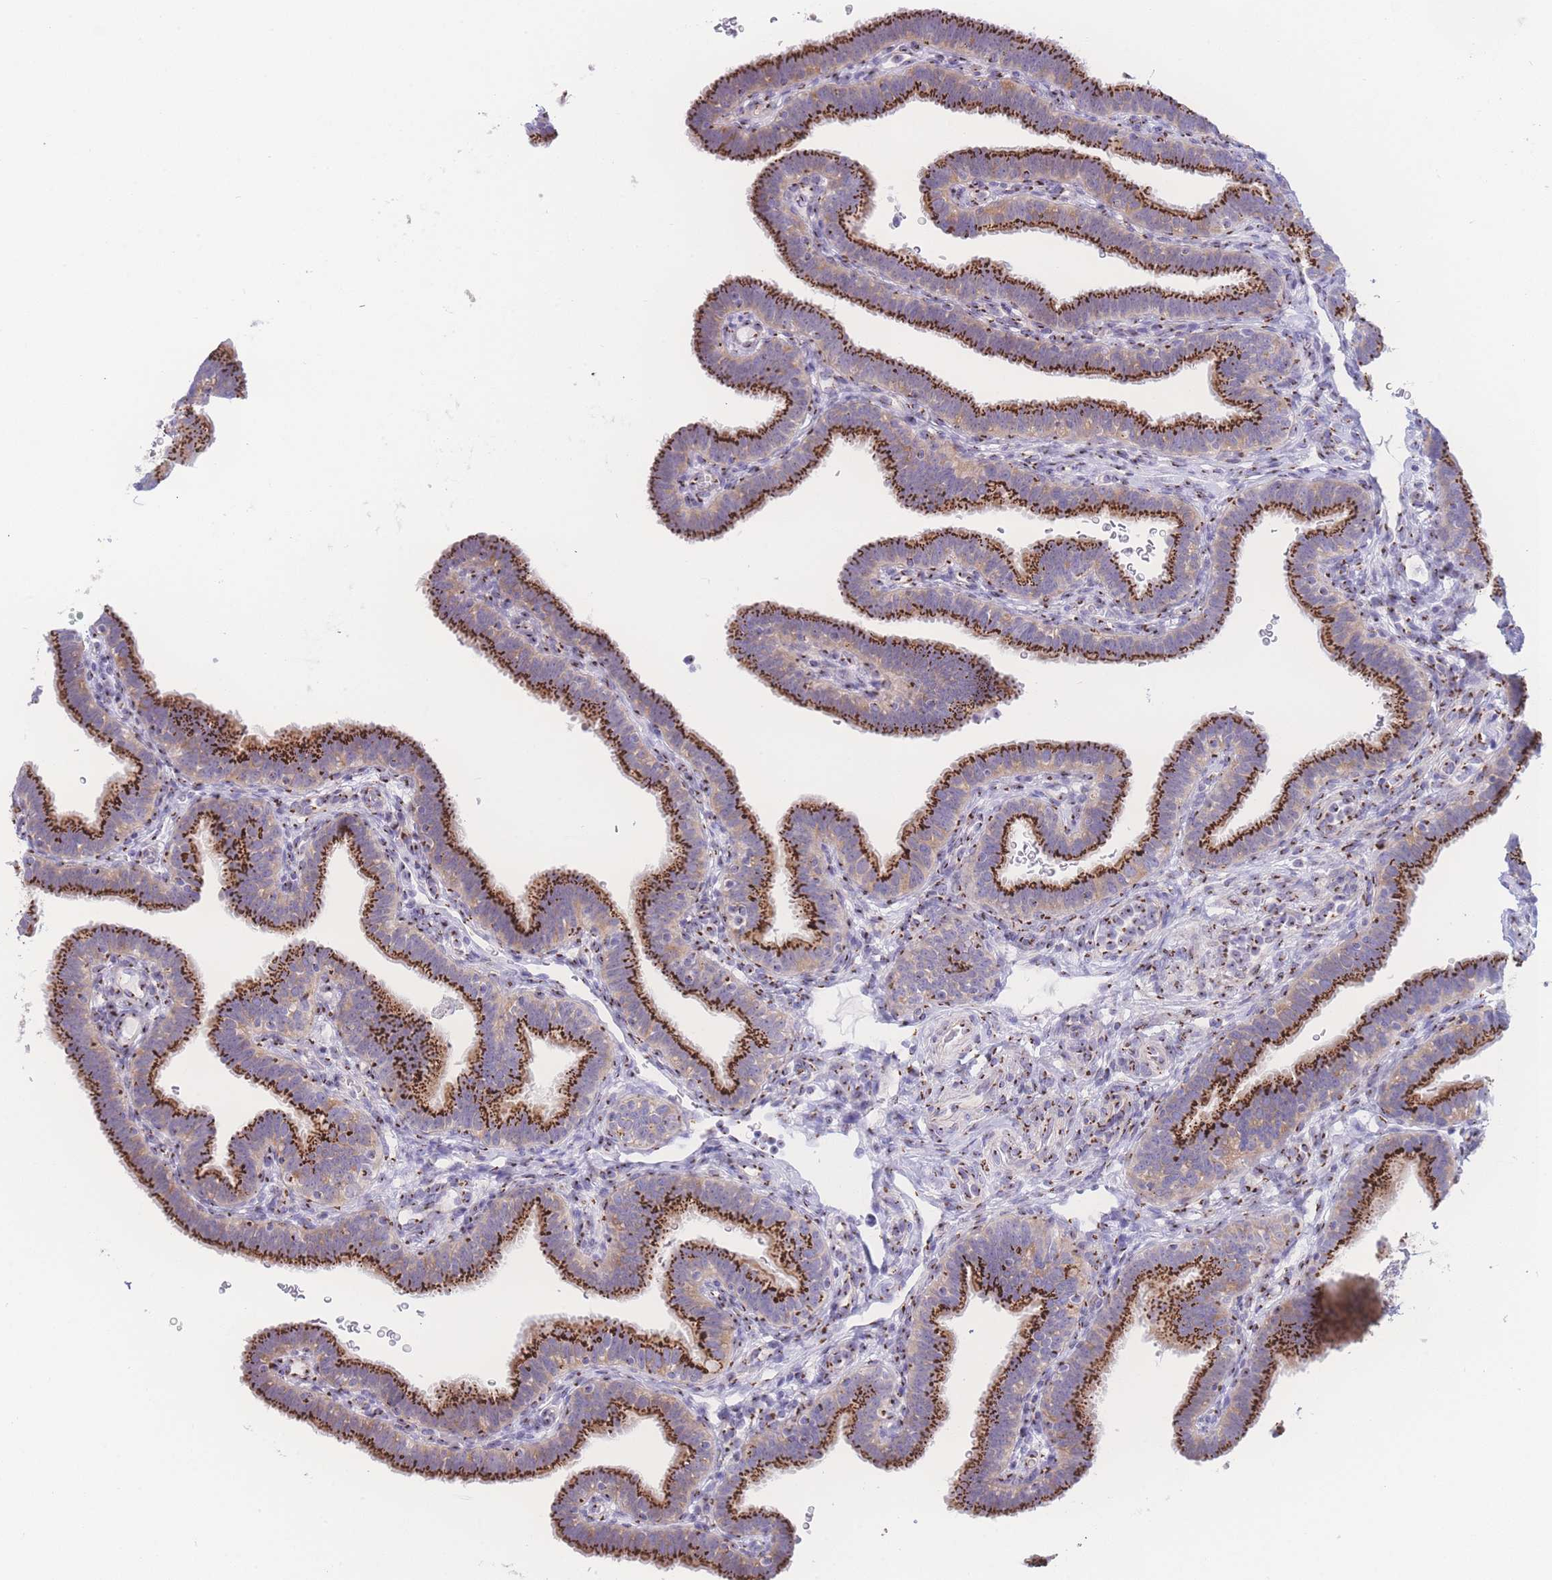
{"staining": {"intensity": "strong", "quantity": ">75%", "location": "cytoplasmic/membranous"}, "tissue": "fallopian tube", "cell_type": "Glandular cells", "image_type": "normal", "snomed": [{"axis": "morphology", "description": "Normal tissue, NOS"}, {"axis": "topography", "description": "Fallopian tube"}], "caption": "Fallopian tube stained with IHC shows strong cytoplasmic/membranous staining in approximately >75% of glandular cells.", "gene": "GOLM2", "patient": {"sex": "female", "age": 41}}